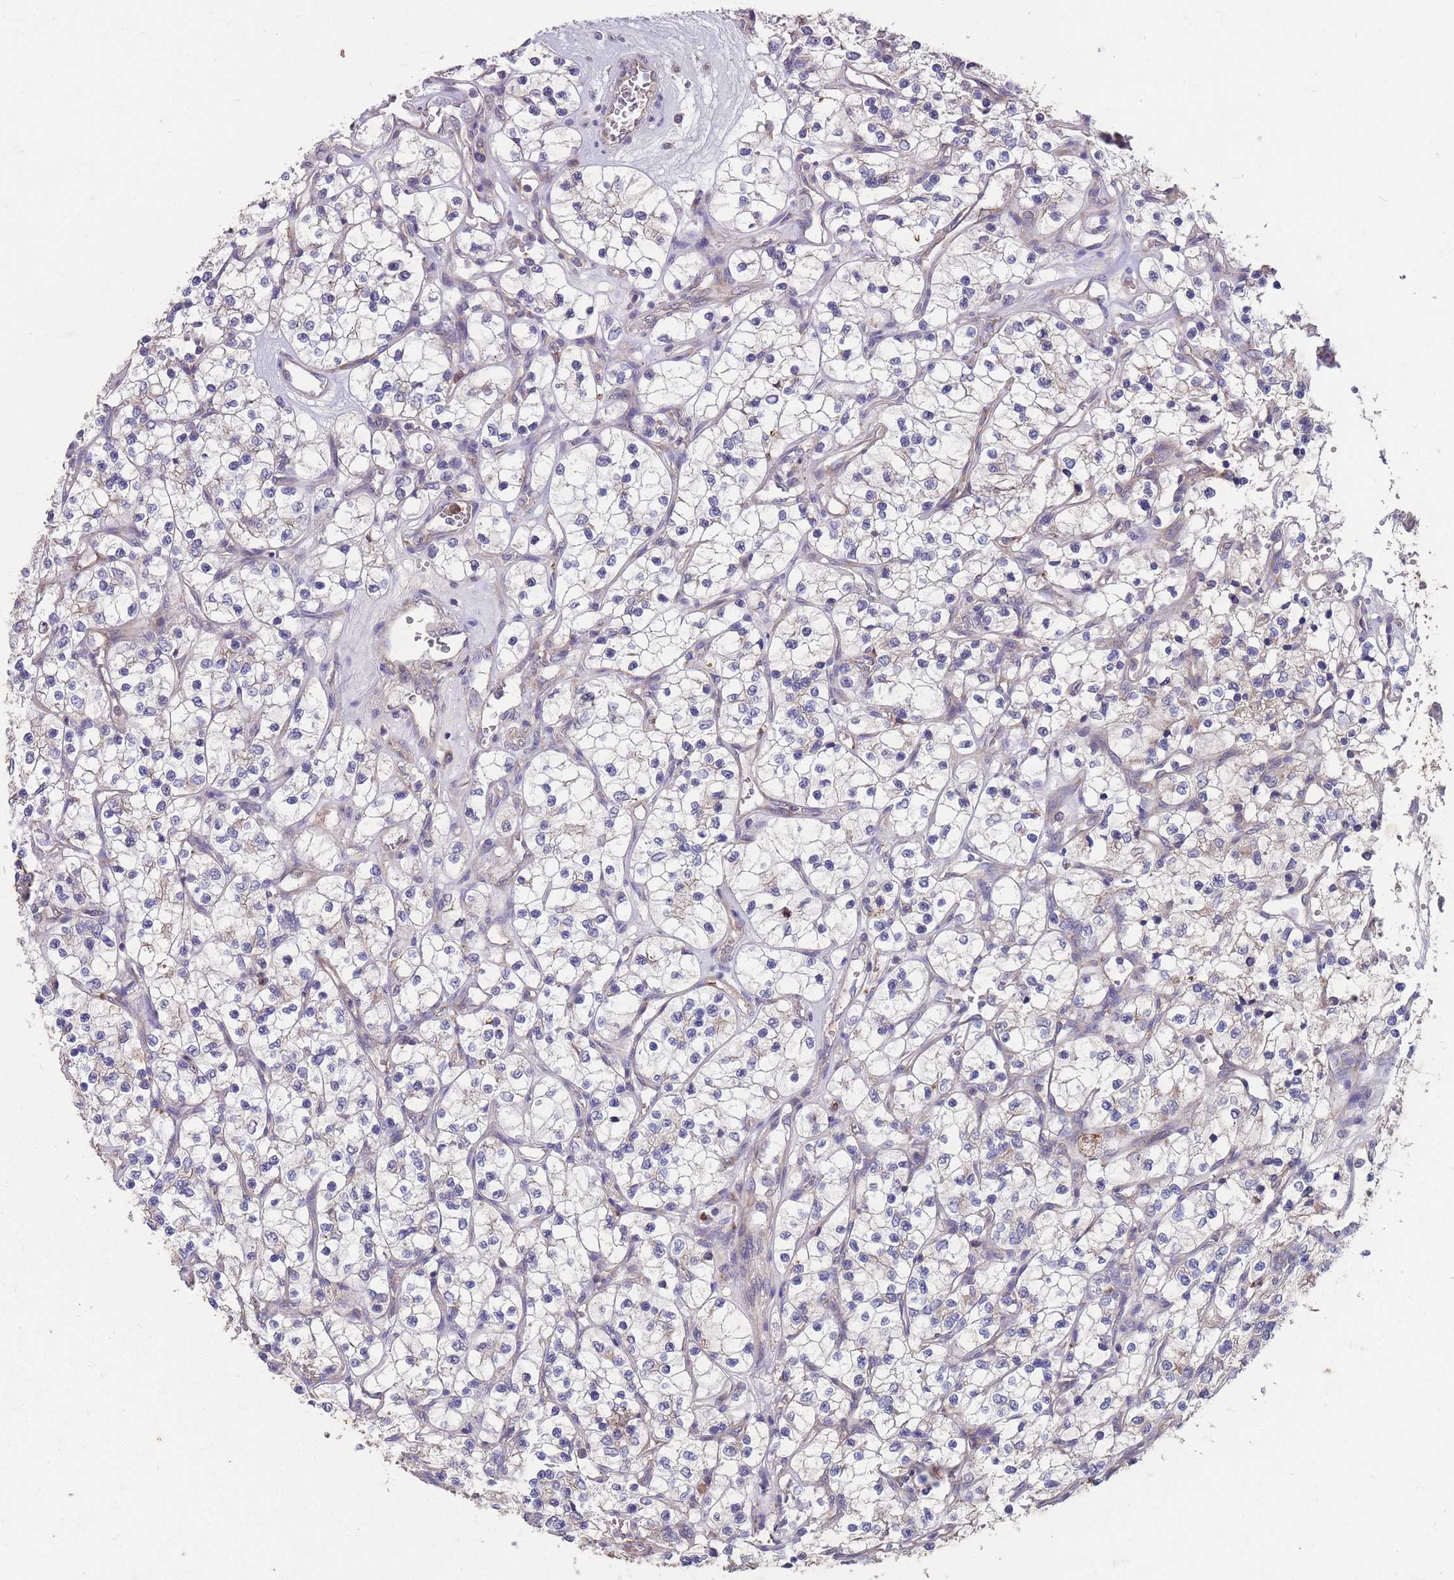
{"staining": {"intensity": "negative", "quantity": "none", "location": "none"}, "tissue": "renal cancer", "cell_type": "Tumor cells", "image_type": "cancer", "snomed": [{"axis": "morphology", "description": "Adenocarcinoma, NOS"}, {"axis": "topography", "description": "Kidney"}], "caption": "The immunohistochemistry (IHC) photomicrograph has no significant staining in tumor cells of adenocarcinoma (renal) tissue.", "gene": "STIM2", "patient": {"sex": "female", "age": 69}}